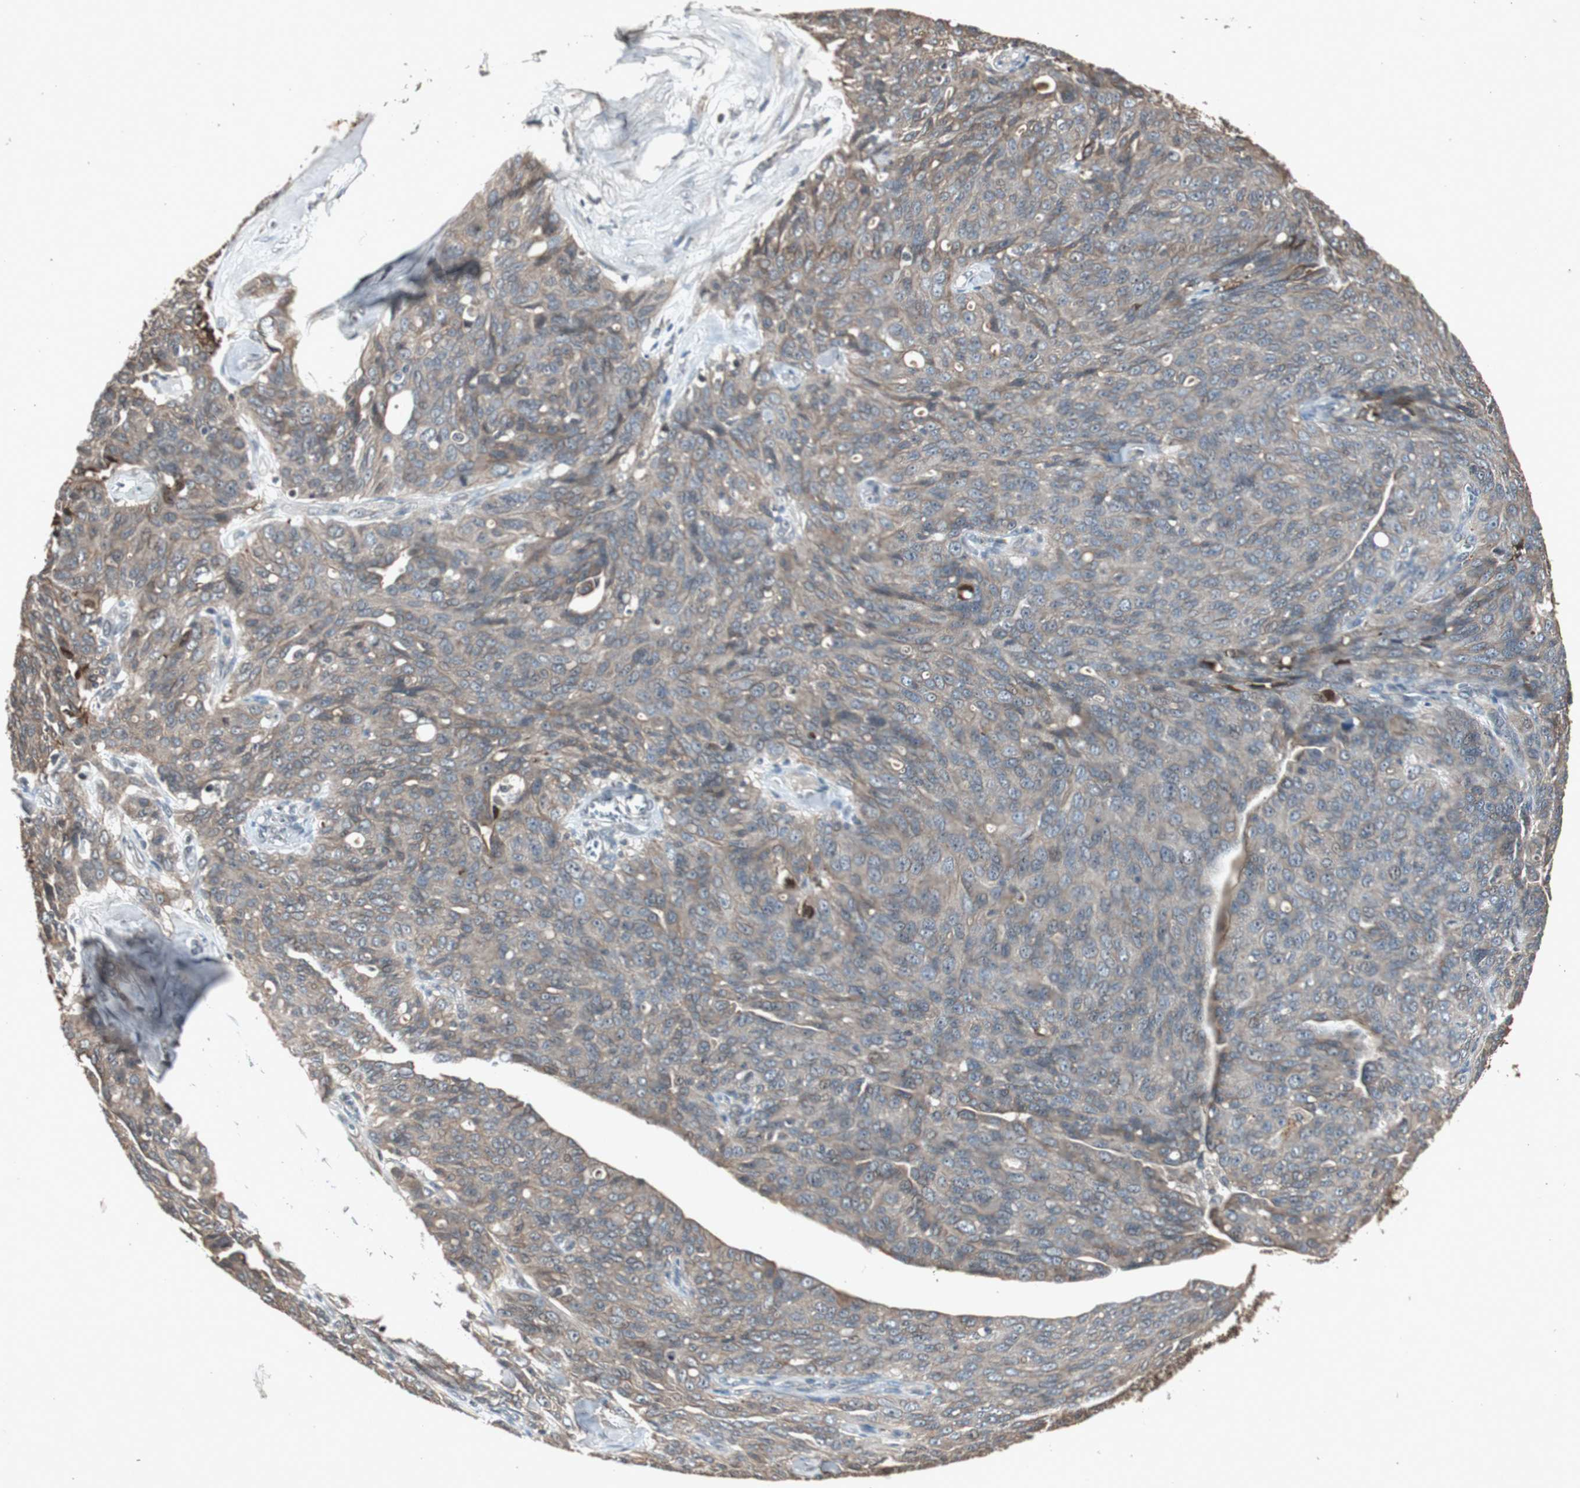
{"staining": {"intensity": "weak", "quantity": "25%-75%", "location": "cytoplasmic/membranous"}, "tissue": "ovarian cancer", "cell_type": "Tumor cells", "image_type": "cancer", "snomed": [{"axis": "morphology", "description": "Carcinoma, endometroid"}, {"axis": "topography", "description": "Ovary"}], "caption": "Tumor cells display low levels of weak cytoplasmic/membranous expression in approximately 25%-75% of cells in endometroid carcinoma (ovarian).", "gene": "SLIT2", "patient": {"sex": "female", "age": 60}}